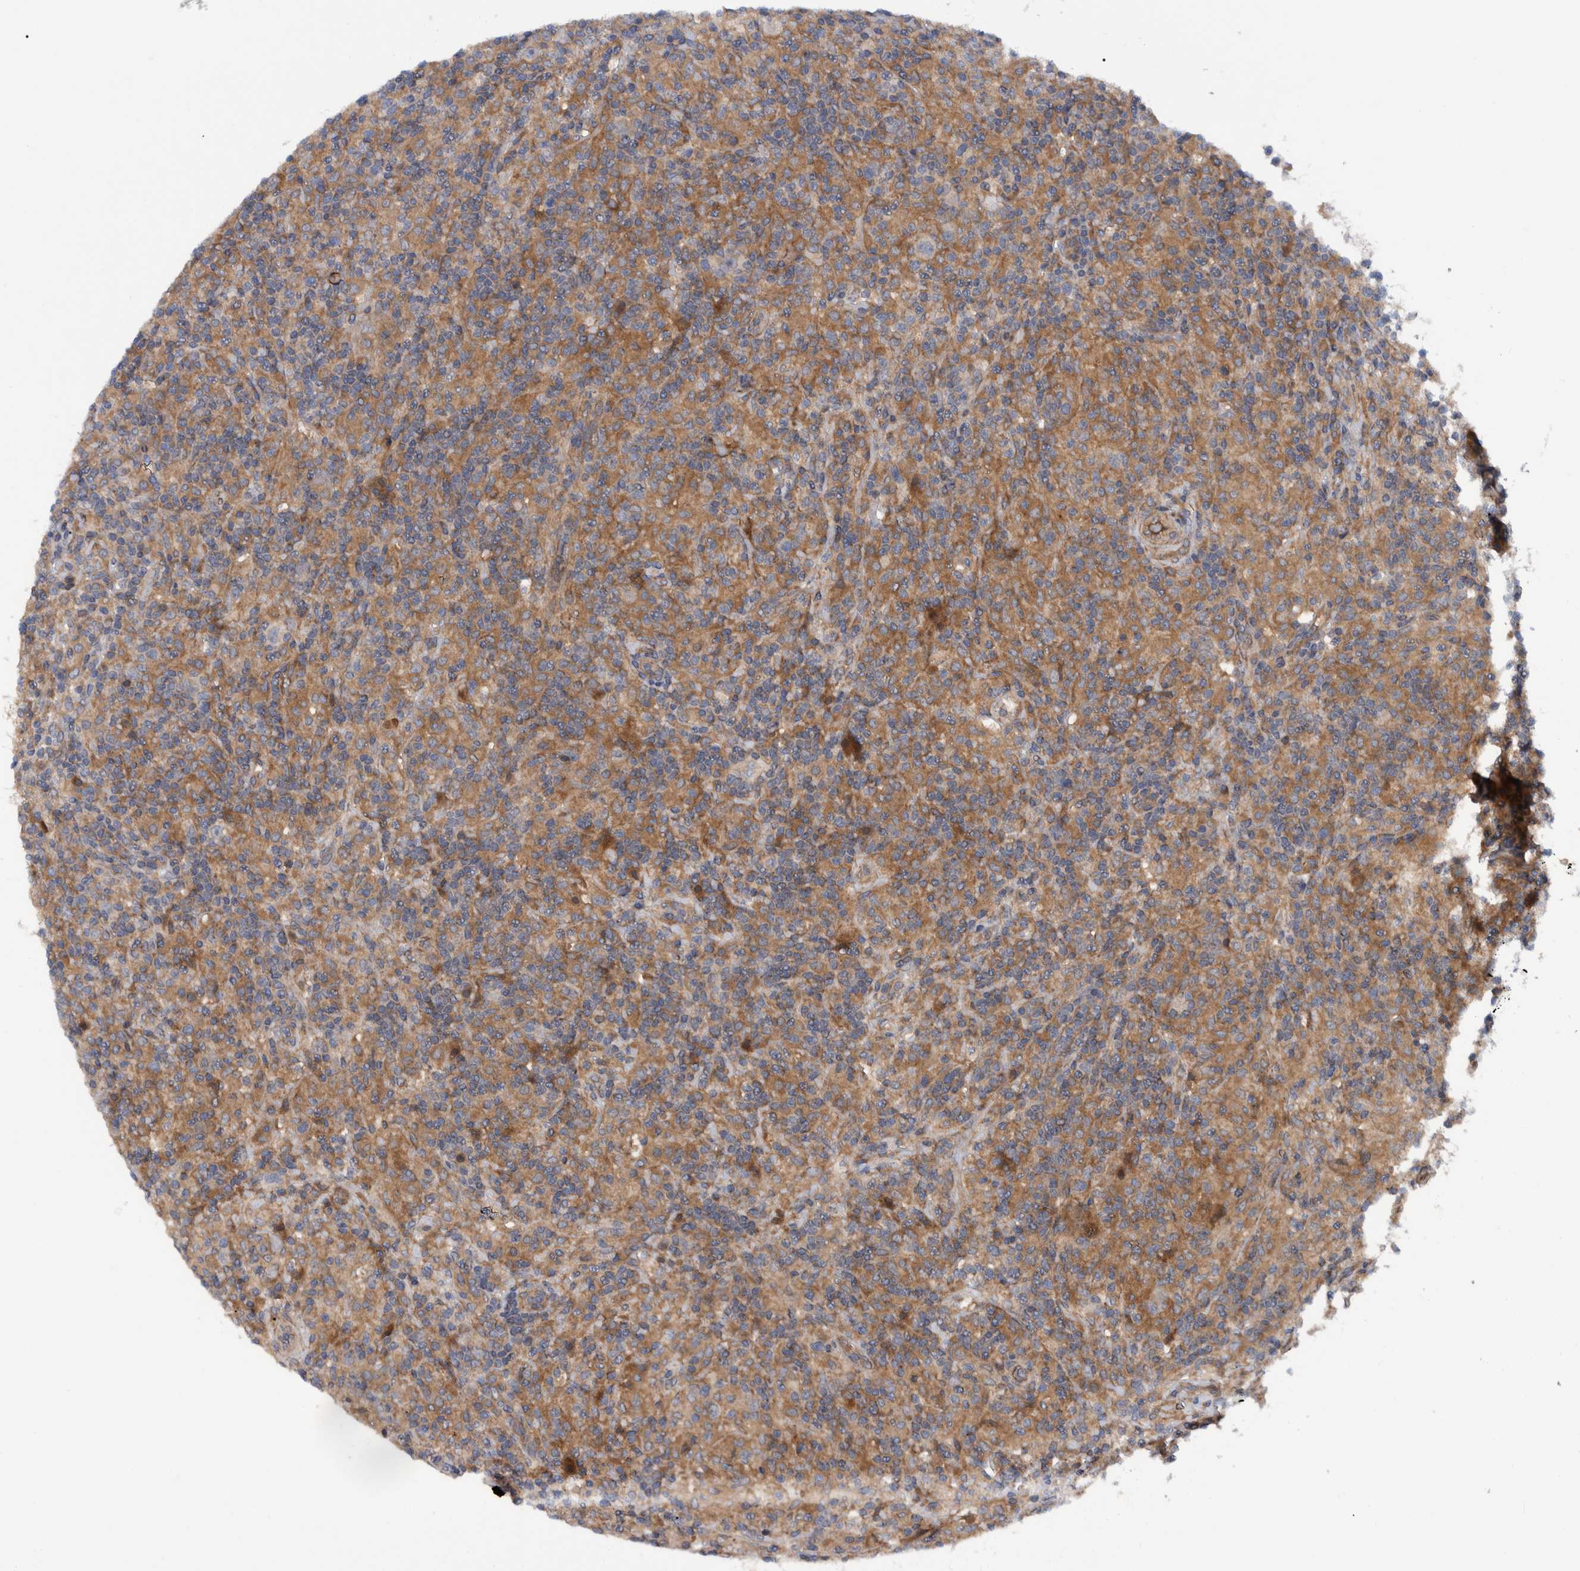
{"staining": {"intensity": "negative", "quantity": "none", "location": "none"}, "tissue": "lymphoma", "cell_type": "Tumor cells", "image_type": "cancer", "snomed": [{"axis": "morphology", "description": "Hodgkin's disease, NOS"}, {"axis": "topography", "description": "Lymph node"}], "caption": "Immunohistochemistry (IHC) histopathology image of human lymphoma stained for a protein (brown), which reveals no positivity in tumor cells.", "gene": "ITIH3", "patient": {"sex": "male", "age": 70}}